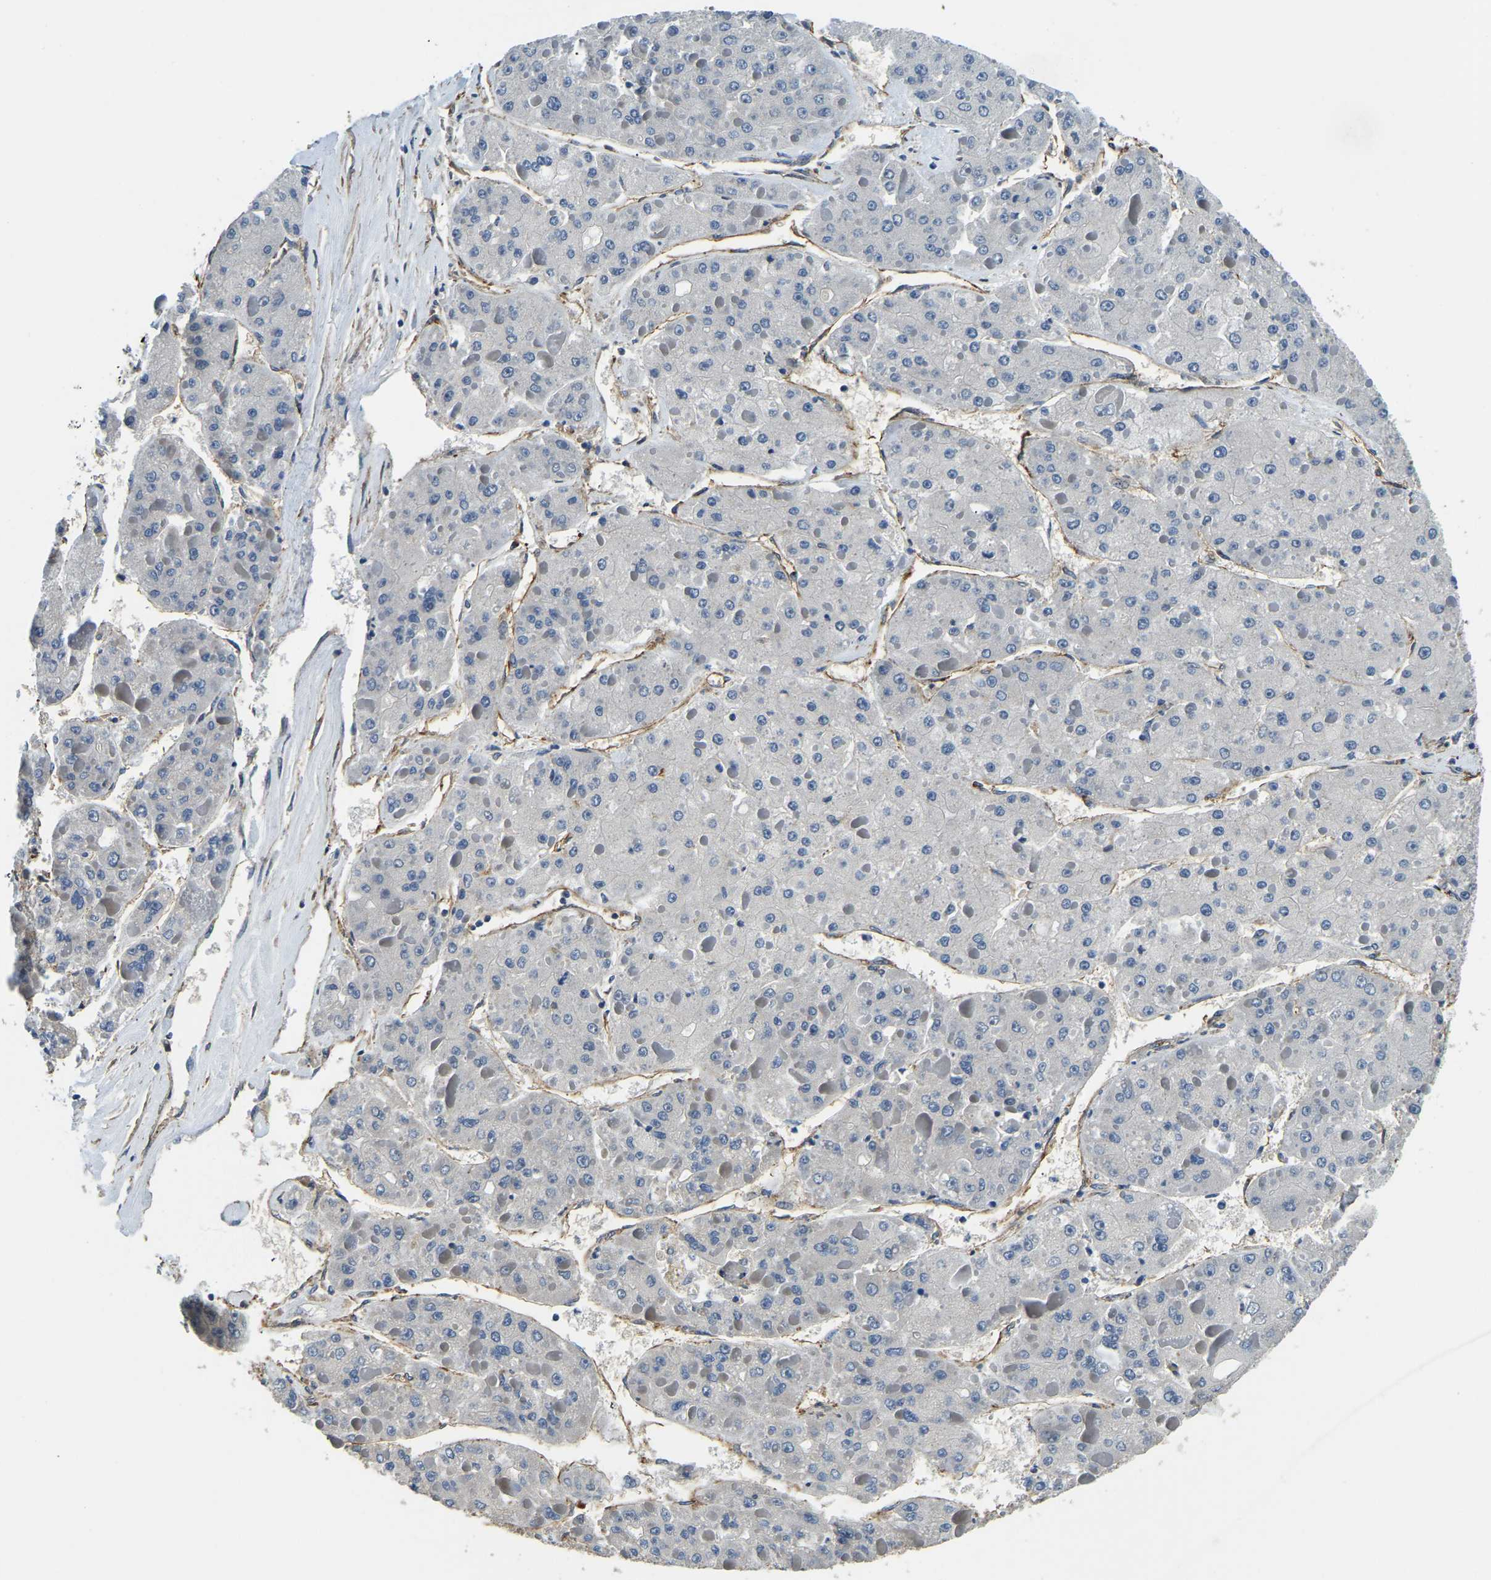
{"staining": {"intensity": "negative", "quantity": "none", "location": "none"}, "tissue": "liver cancer", "cell_type": "Tumor cells", "image_type": "cancer", "snomed": [{"axis": "morphology", "description": "Carcinoma, Hepatocellular, NOS"}, {"axis": "topography", "description": "Liver"}], "caption": "The IHC photomicrograph has no significant expression in tumor cells of liver cancer tissue.", "gene": "RNF39", "patient": {"sex": "female", "age": 73}}